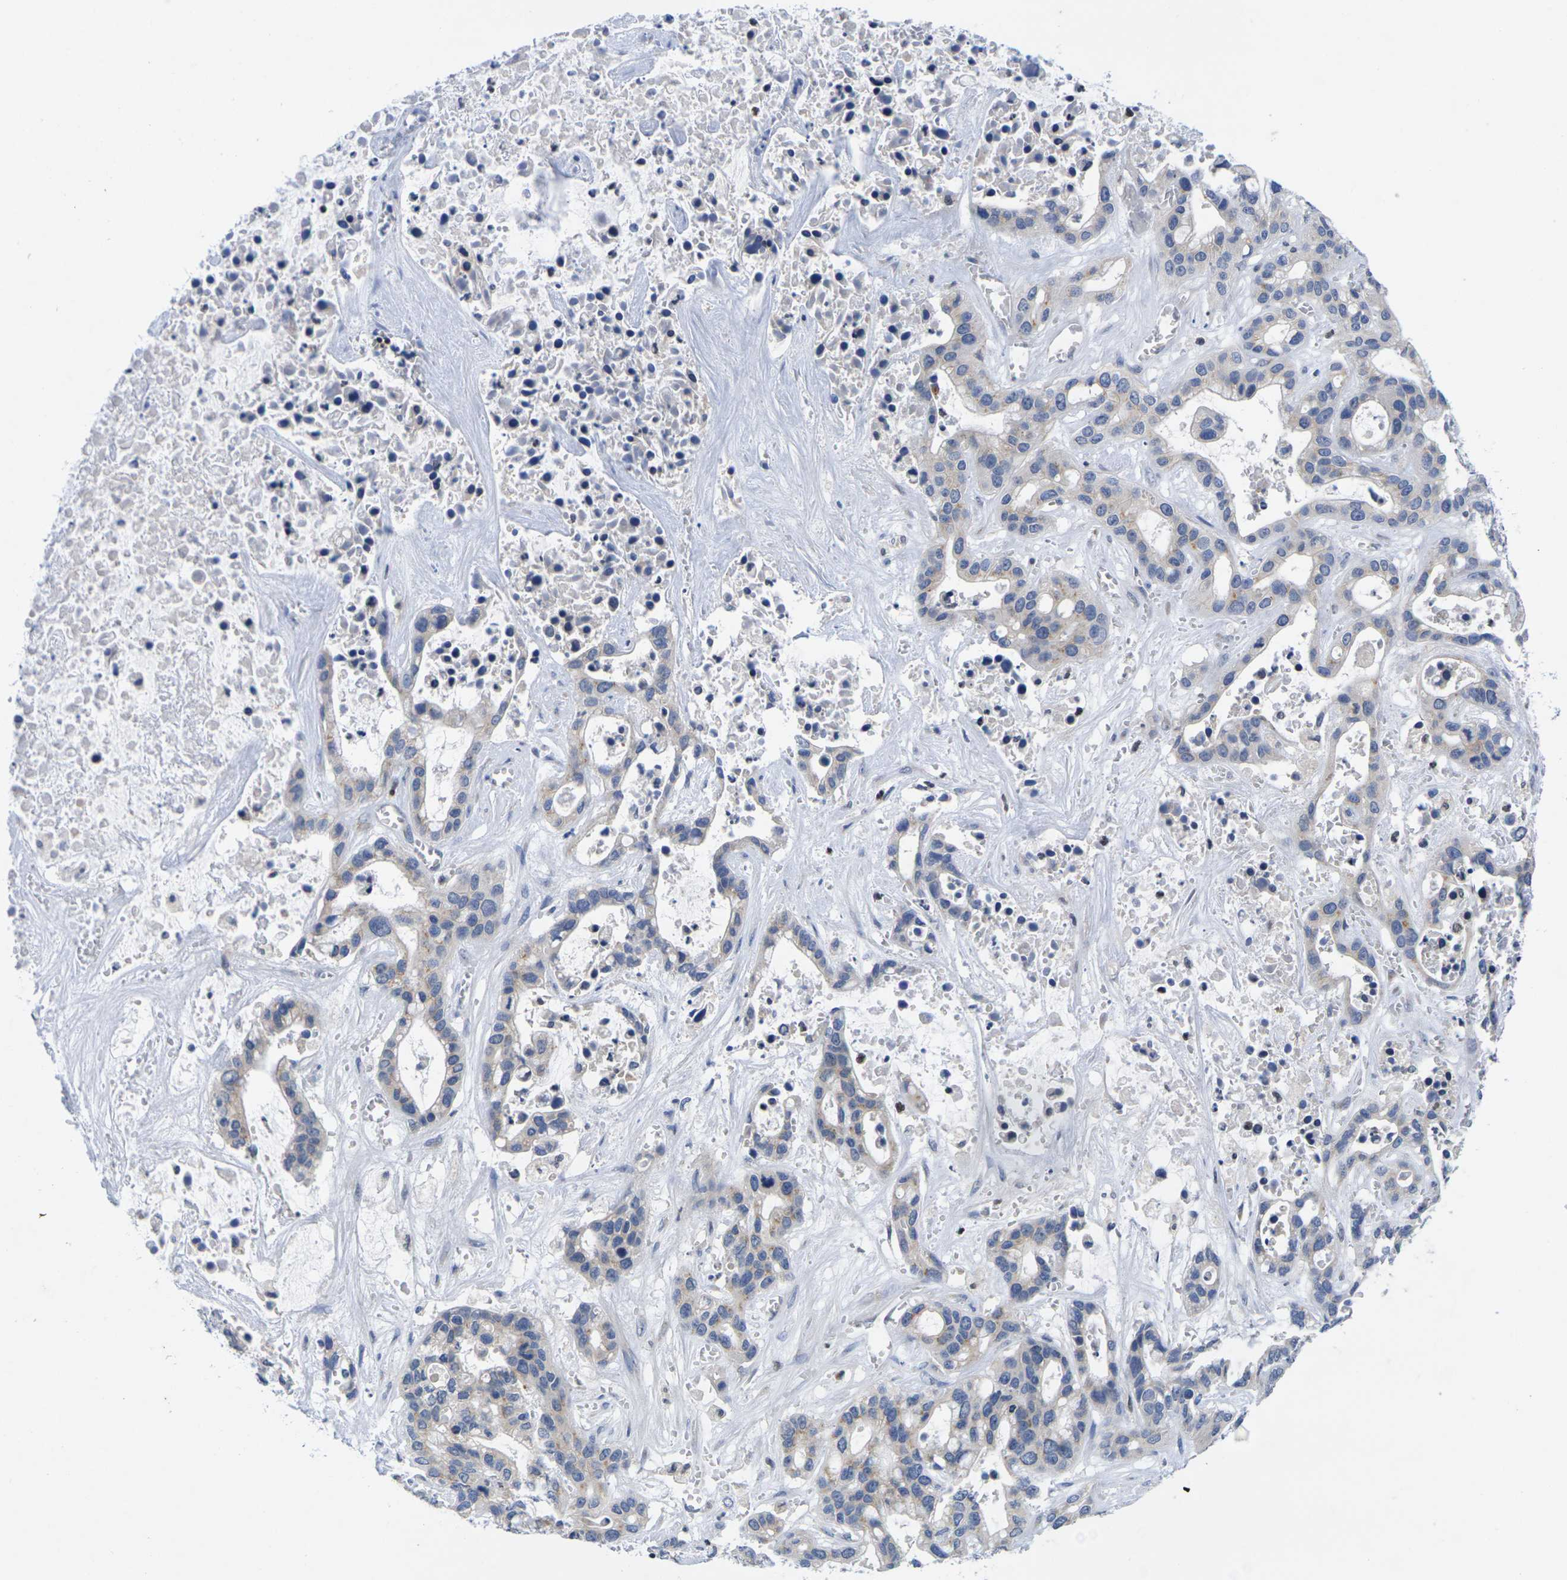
{"staining": {"intensity": "weak", "quantity": "25%-75%", "location": "cytoplasmic/membranous"}, "tissue": "liver cancer", "cell_type": "Tumor cells", "image_type": "cancer", "snomed": [{"axis": "morphology", "description": "Cholangiocarcinoma"}, {"axis": "topography", "description": "Liver"}], "caption": "Human liver cancer stained with a protein marker reveals weak staining in tumor cells.", "gene": "IKZF1", "patient": {"sex": "female", "age": 65}}